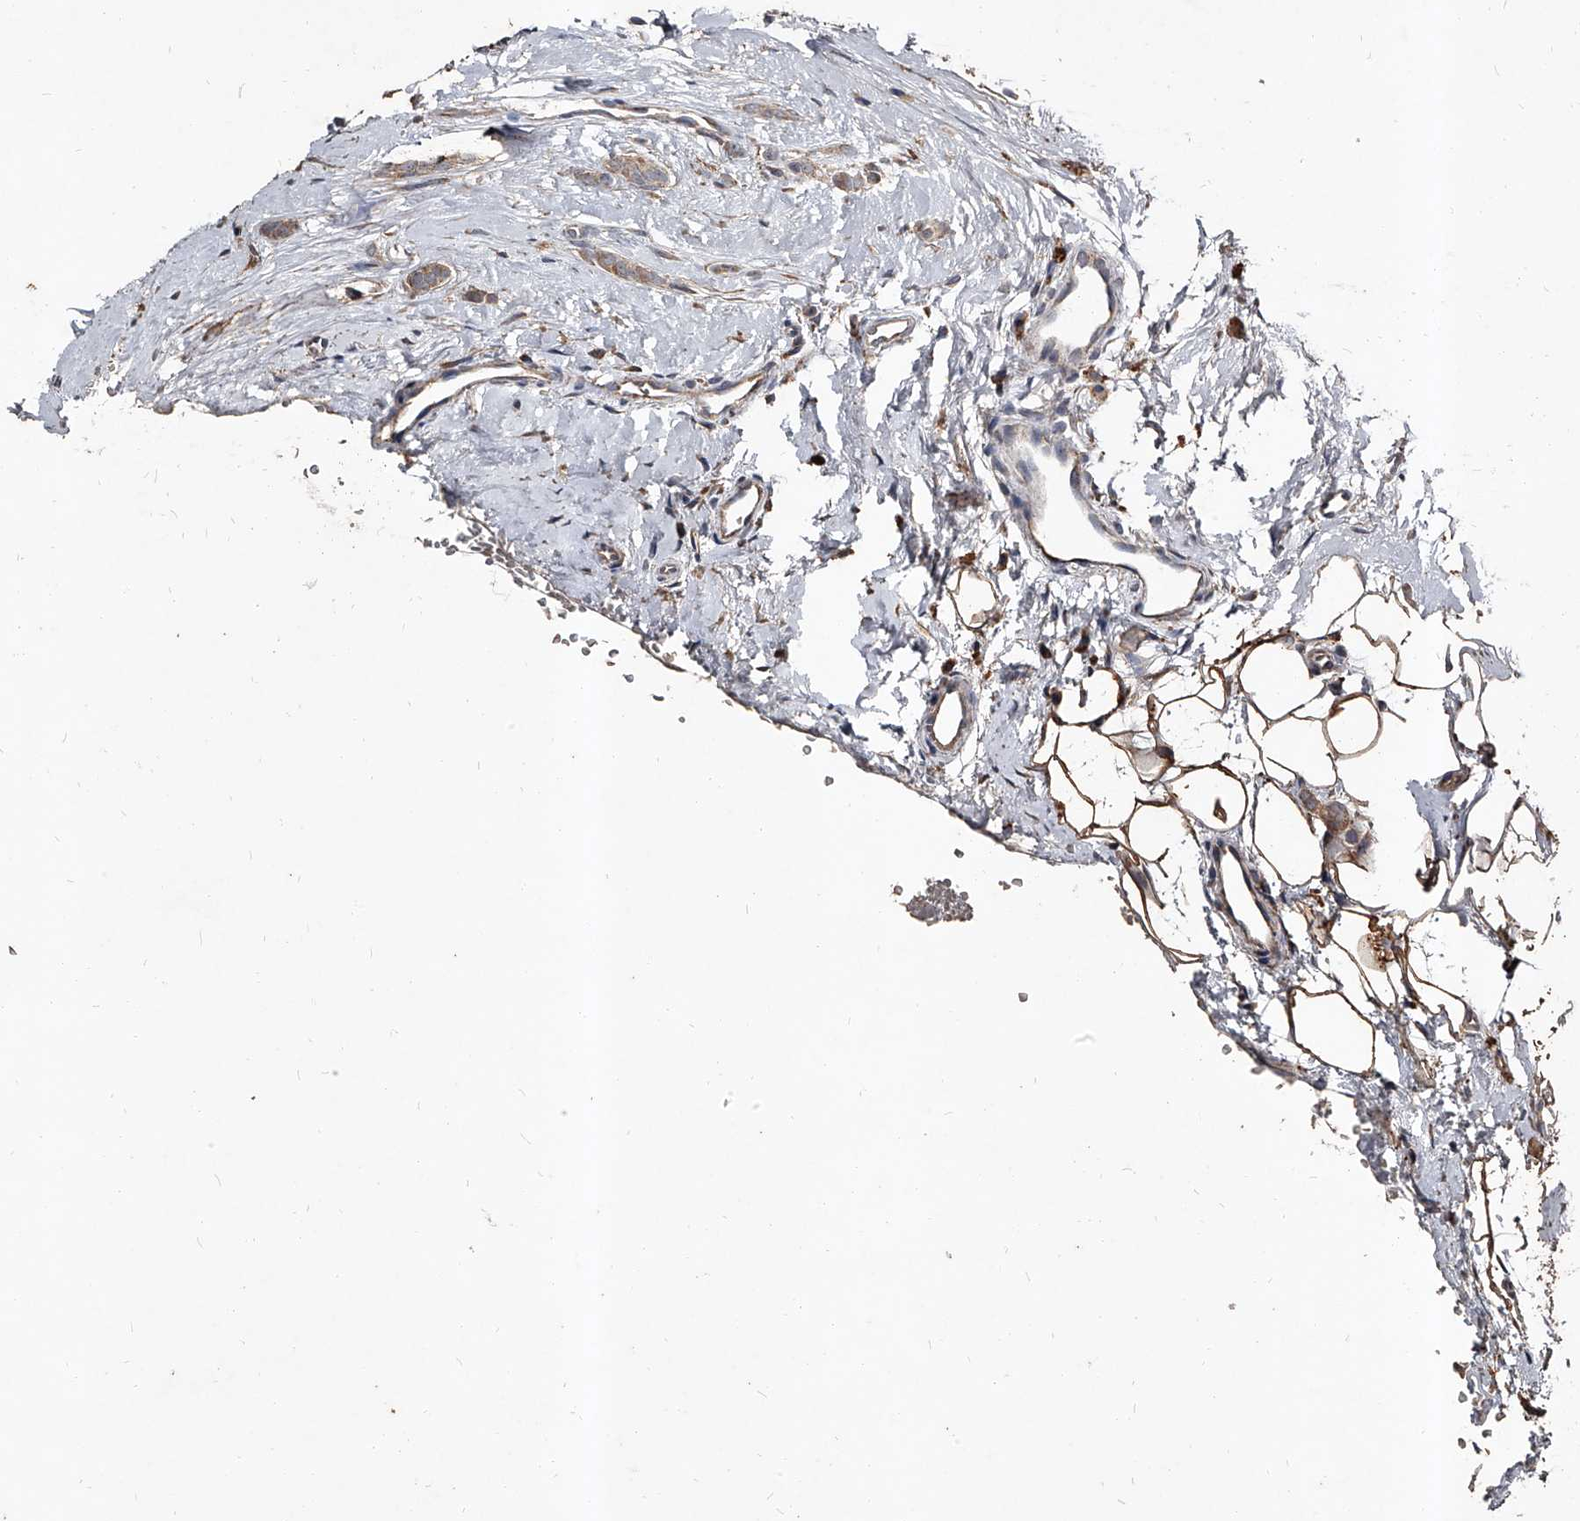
{"staining": {"intensity": "weak", "quantity": "25%-75%", "location": "cytoplasmic/membranous"}, "tissue": "breast cancer", "cell_type": "Tumor cells", "image_type": "cancer", "snomed": [{"axis": "morphology", "description": "Lobular carcinoma"}, {"axis": "topography", "description": "Skin"}, {"axis": "topography", "description": "Breast"}], "caption": "Tumor cells display low levels of weak cytoplasmic/membranous expression in approximately 25%-75% of cells in human lobular carcinoma (breast).", "gene": "GPR183", "patient": {"sex": "female", "age": 46}}